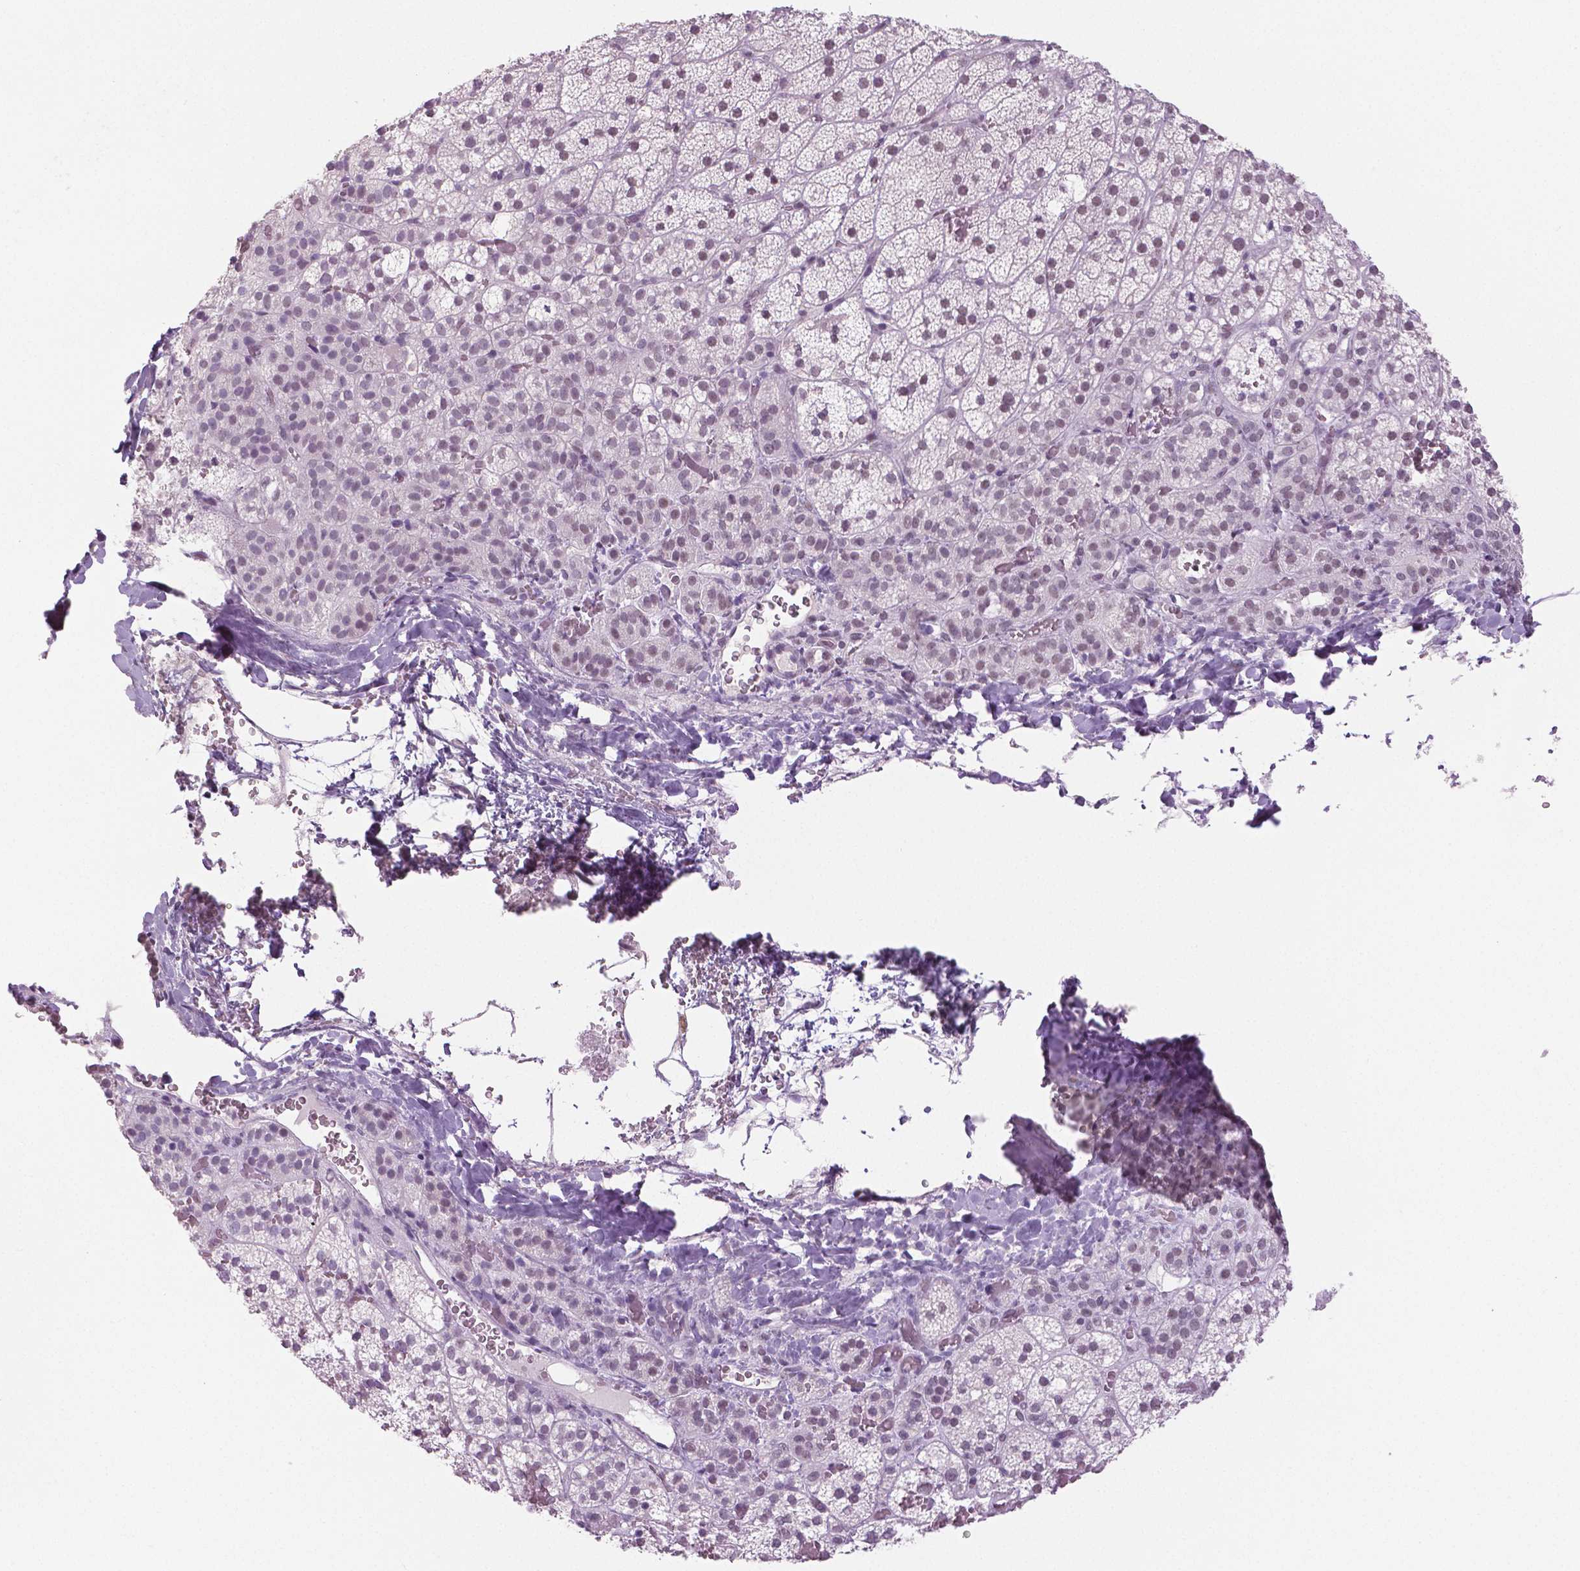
{"staining": {"intensity": "weak", "quantity": "25%-75%", "location": "nuclear"}, "tissue": "adrenal gland", "cell_type": "Glandular cells", "image_type": "normal", "snomed": [{"axis": "morphology", "description": "Normal tissue, NOS"}, {"axis": "topography", "description": "Adrenal gland"}], "caption": "Protein expression analysis of unremarkable adrenal gland reveals weak nuclear expression in approximately 25%-75% of glandular cells. The staining is performed using DAB (3,3'-diaminobenzidine) brown chromogen to label protein expression. The nuclei are counter-stained blue using hematoxylin.", "gene": "IGF2BP1", "patient": {"sex": "male", "age": 53}}